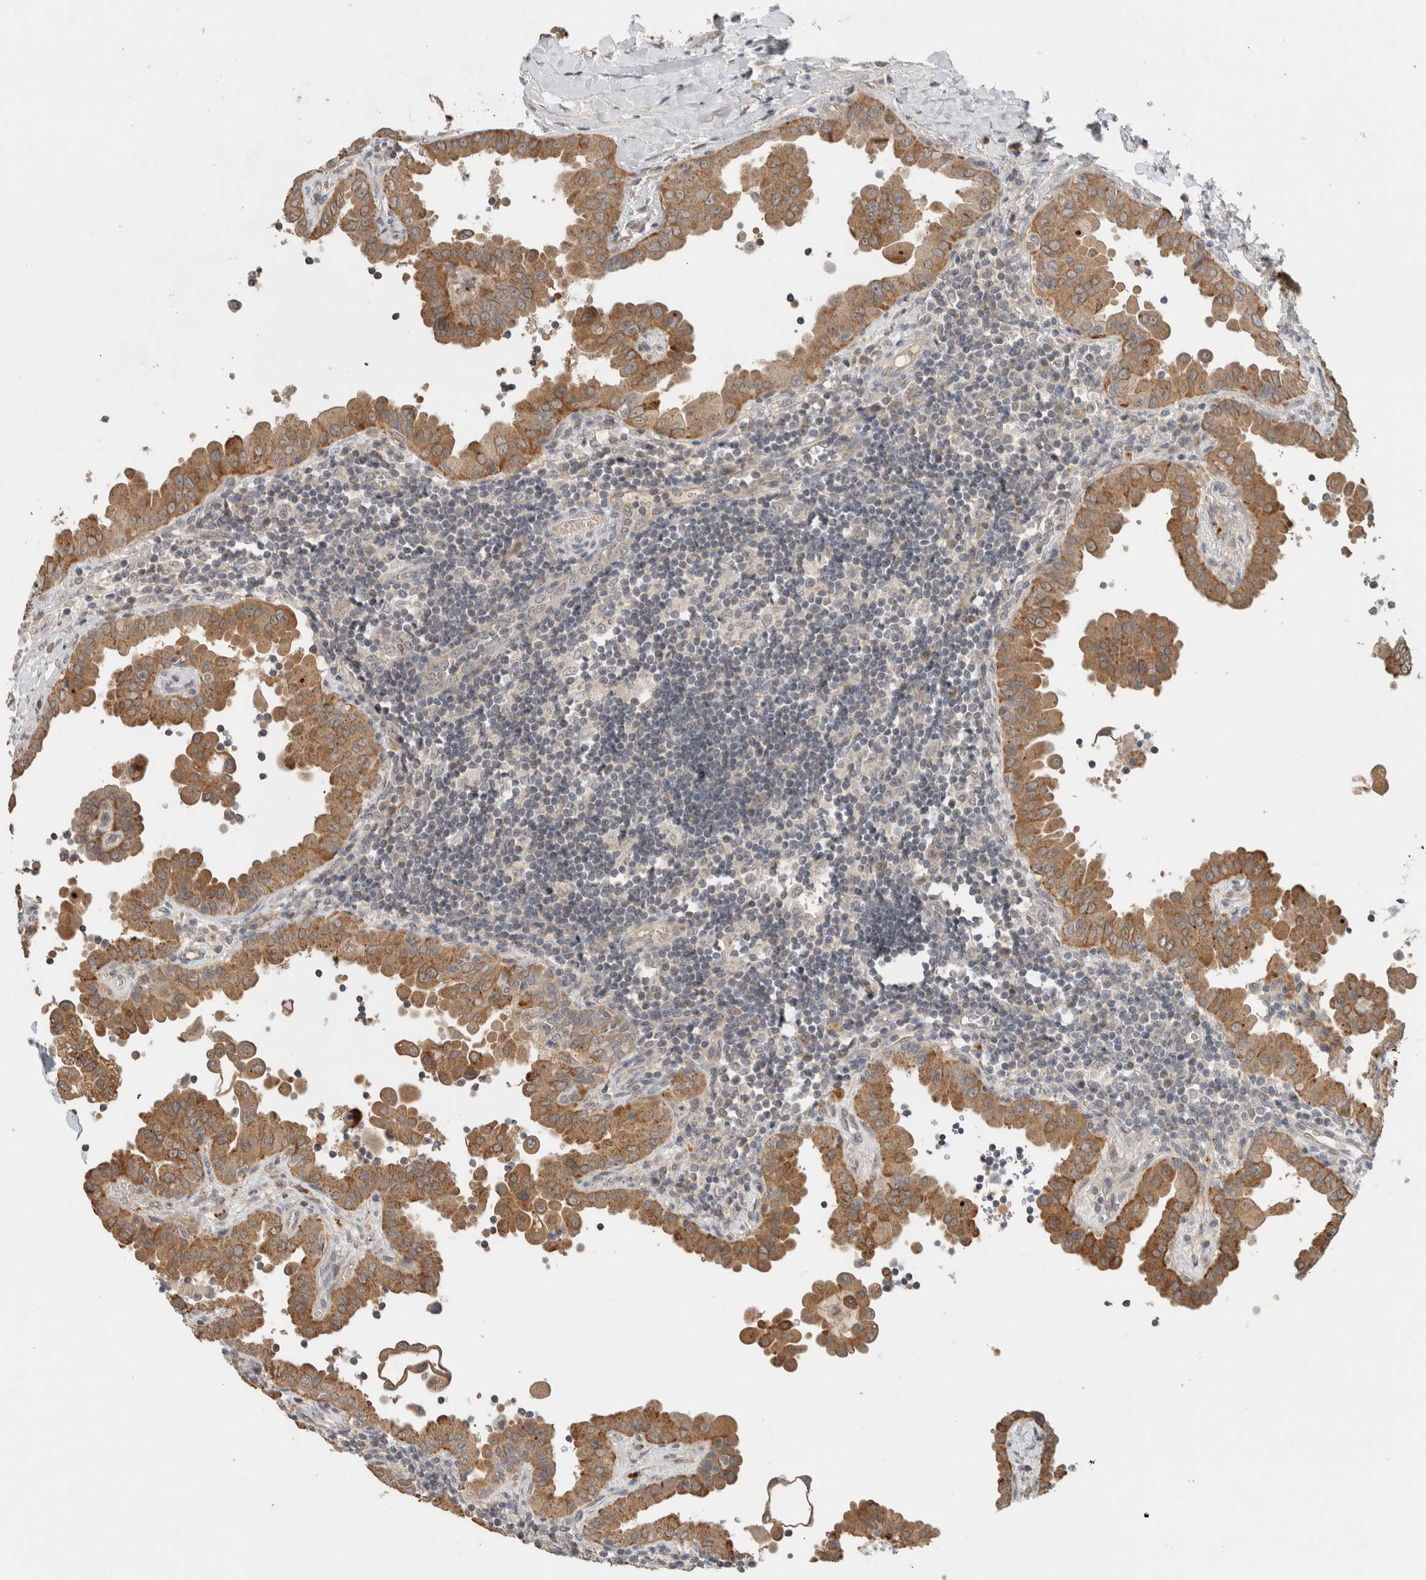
{"staining": {"intensity": "moderate", "quantity": ">75%", "location": "cytoplasmic/membranous"}, "tissue": "thyroid cancer", "cell_type": "Tumor cells", "image_type": "cancer", "snomed": [{"axis": "morphology", "description": "Papillary adenocarcinoma, NOS"}, {"axis": "topography", "description": "Thyroid gland"}], "caption": "Protein expression analysis of human thyroid cancer reveals moderate cytoplasmic/membranous staining in about >75% of tumor cells.", "gene": "ERCC6L2", "patient": {"sex": "male", "age": 33}}